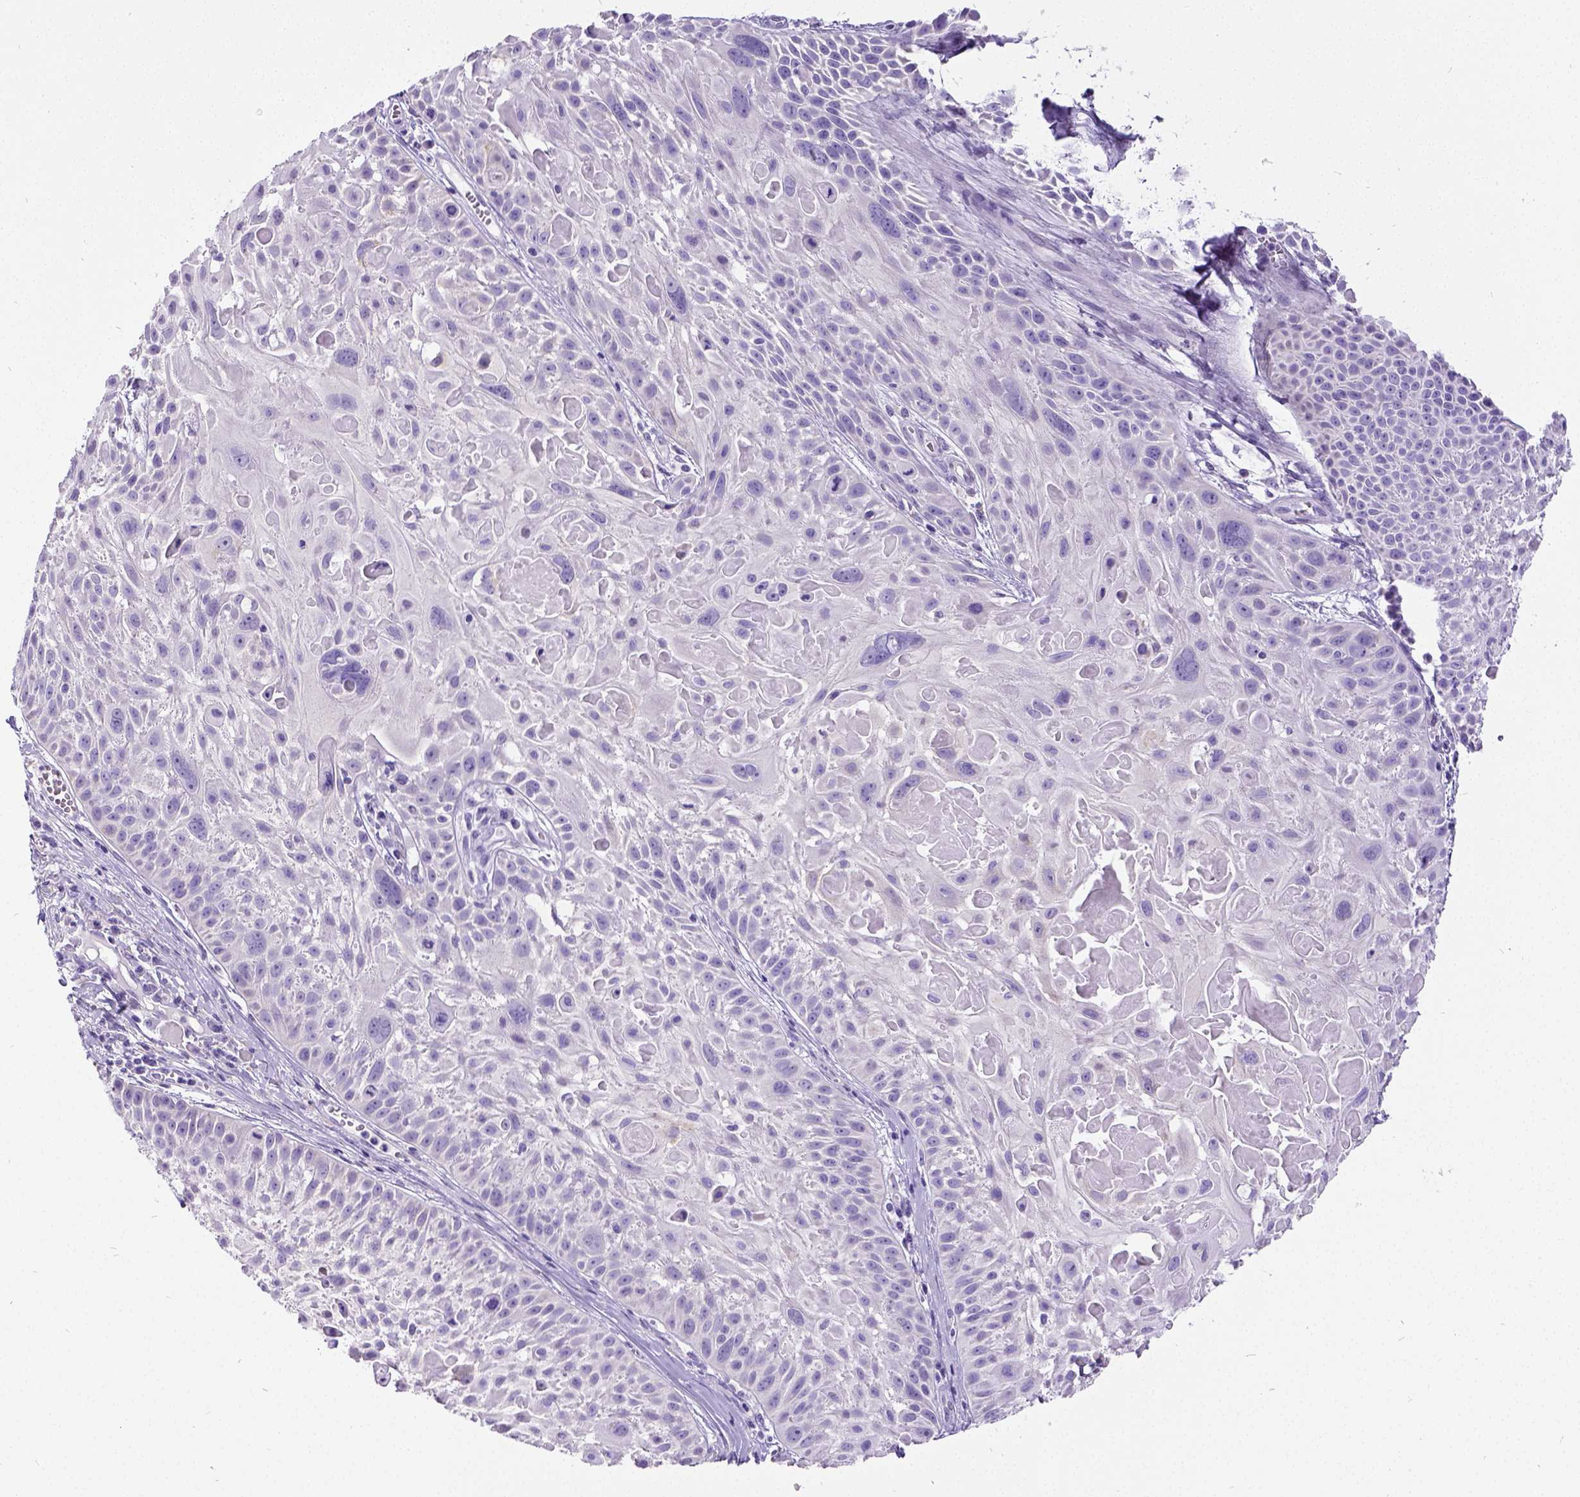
{"staining": {"intensity": "negative", "quantity": "none", "location": "none"}, "tissue": "skin cancer", "cell_type": "Tumor cells", "image_type": "cancer", "snomed": [{"axis": "morphology", "description": "Squamous cell carcinoma, NOS"}, {"axis": "topography", "description": "Skin"}, {"axis": "topography", "description": "Anal"}], "caption": "Human skin cancer (squamous cell carcinoma) stained for a protein using immunohistochemistry displays no staining in tumor cells.", "gene": "SATB2", "patient": {"sex": "female", "age": 75}}